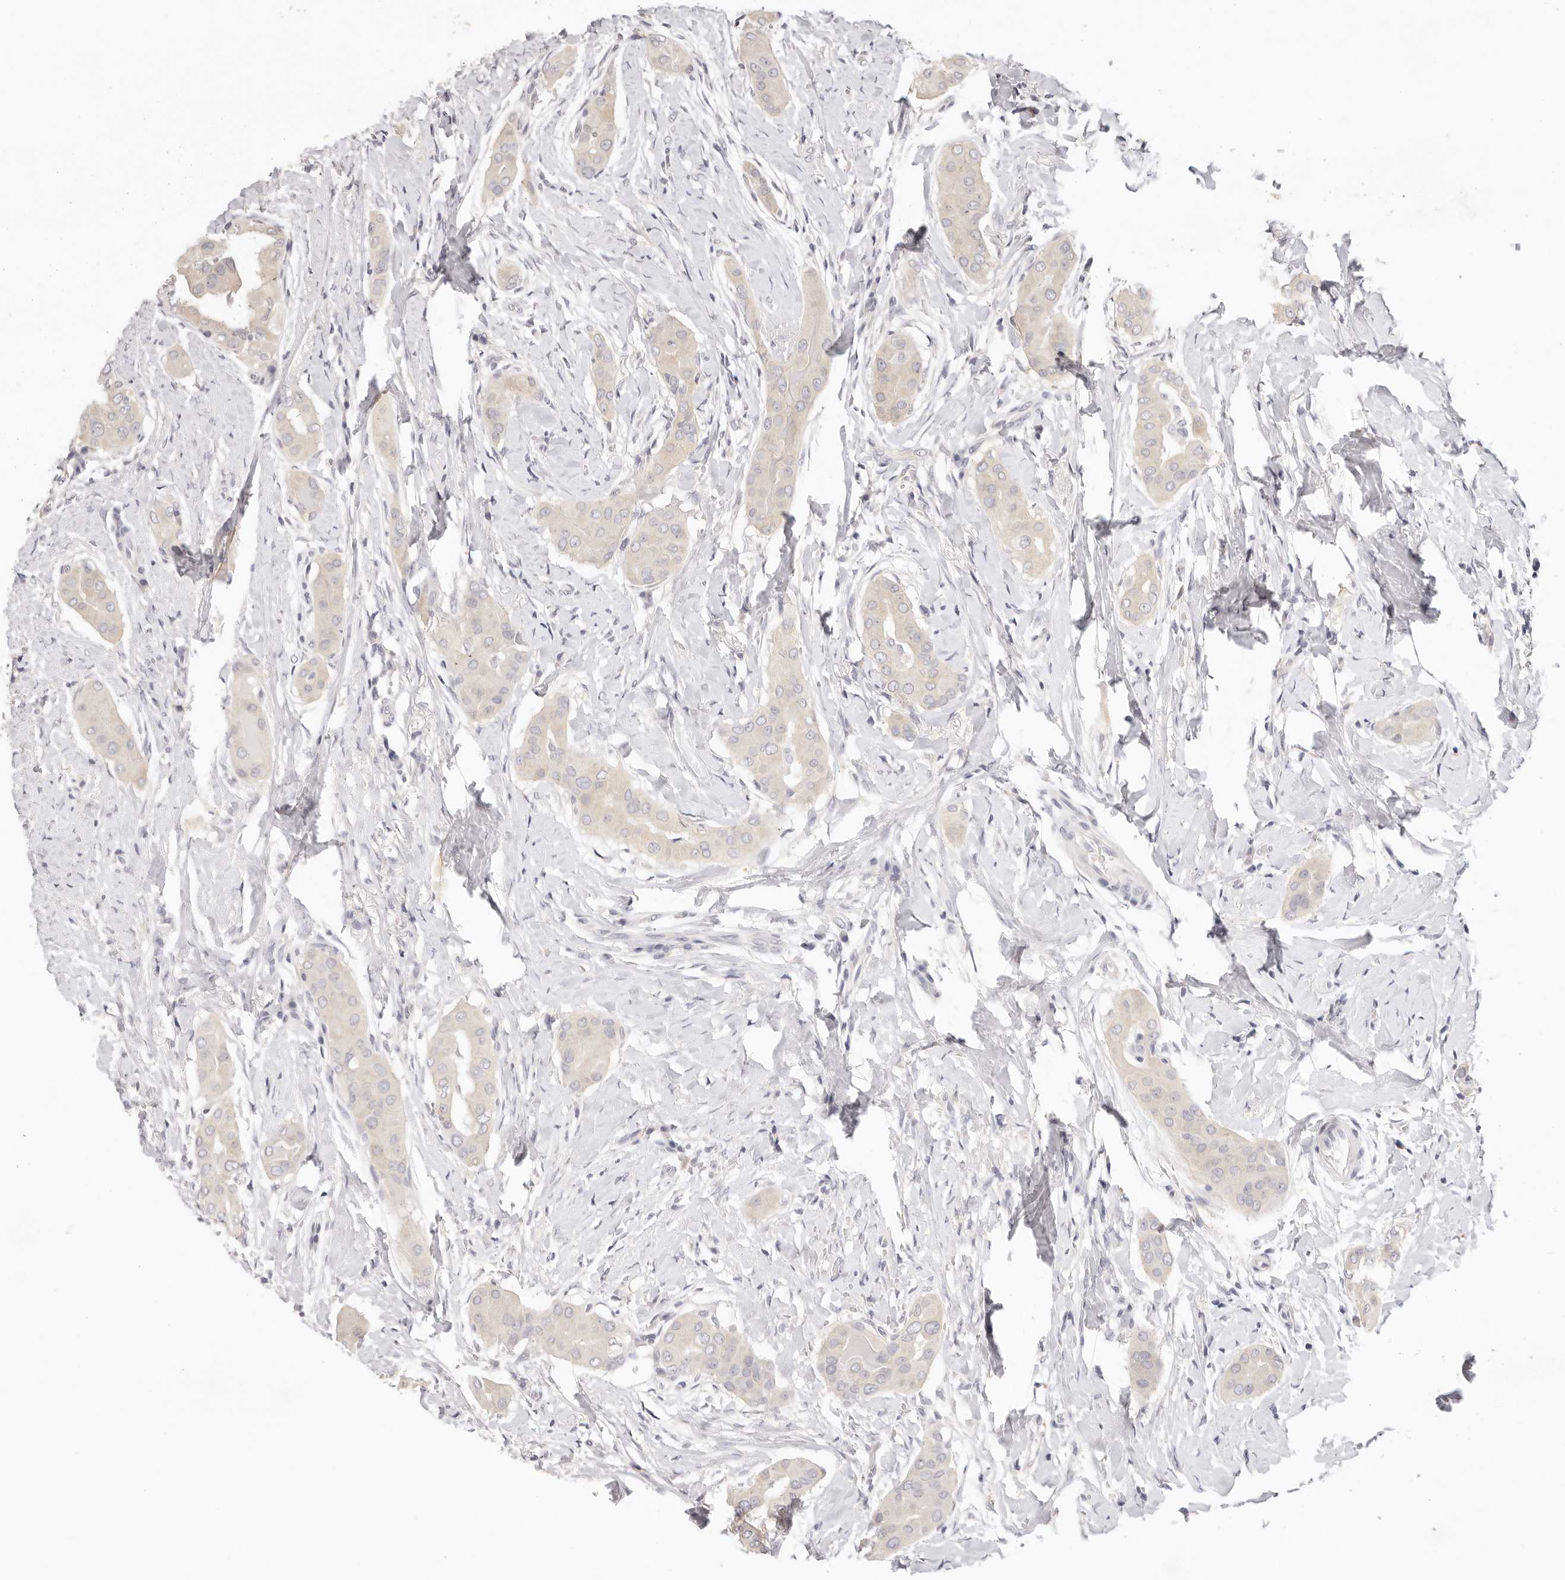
{"staining": {"intensity": "negative", "quantity": "none", "location": "none"}, "tissue": "thyroid cancer", "cell_type": "Tumor cells", "image_type": "cancer", "snomed": [{"axis": "morphology", "description": "Papillary adenocarcinoma, NOS"}, {"axis": "topography", "description": "Thyroid gland"}], "caption": "This photomicrograph is of thyroid papillary adenocarcinoma stained with immunohistochemistry to label a protein in brown with the nuclei are counter-stained blue. There is no expression in tumor cells.", "gene": "GGPS1", "patient": {"sex": "male", "age": 33}}